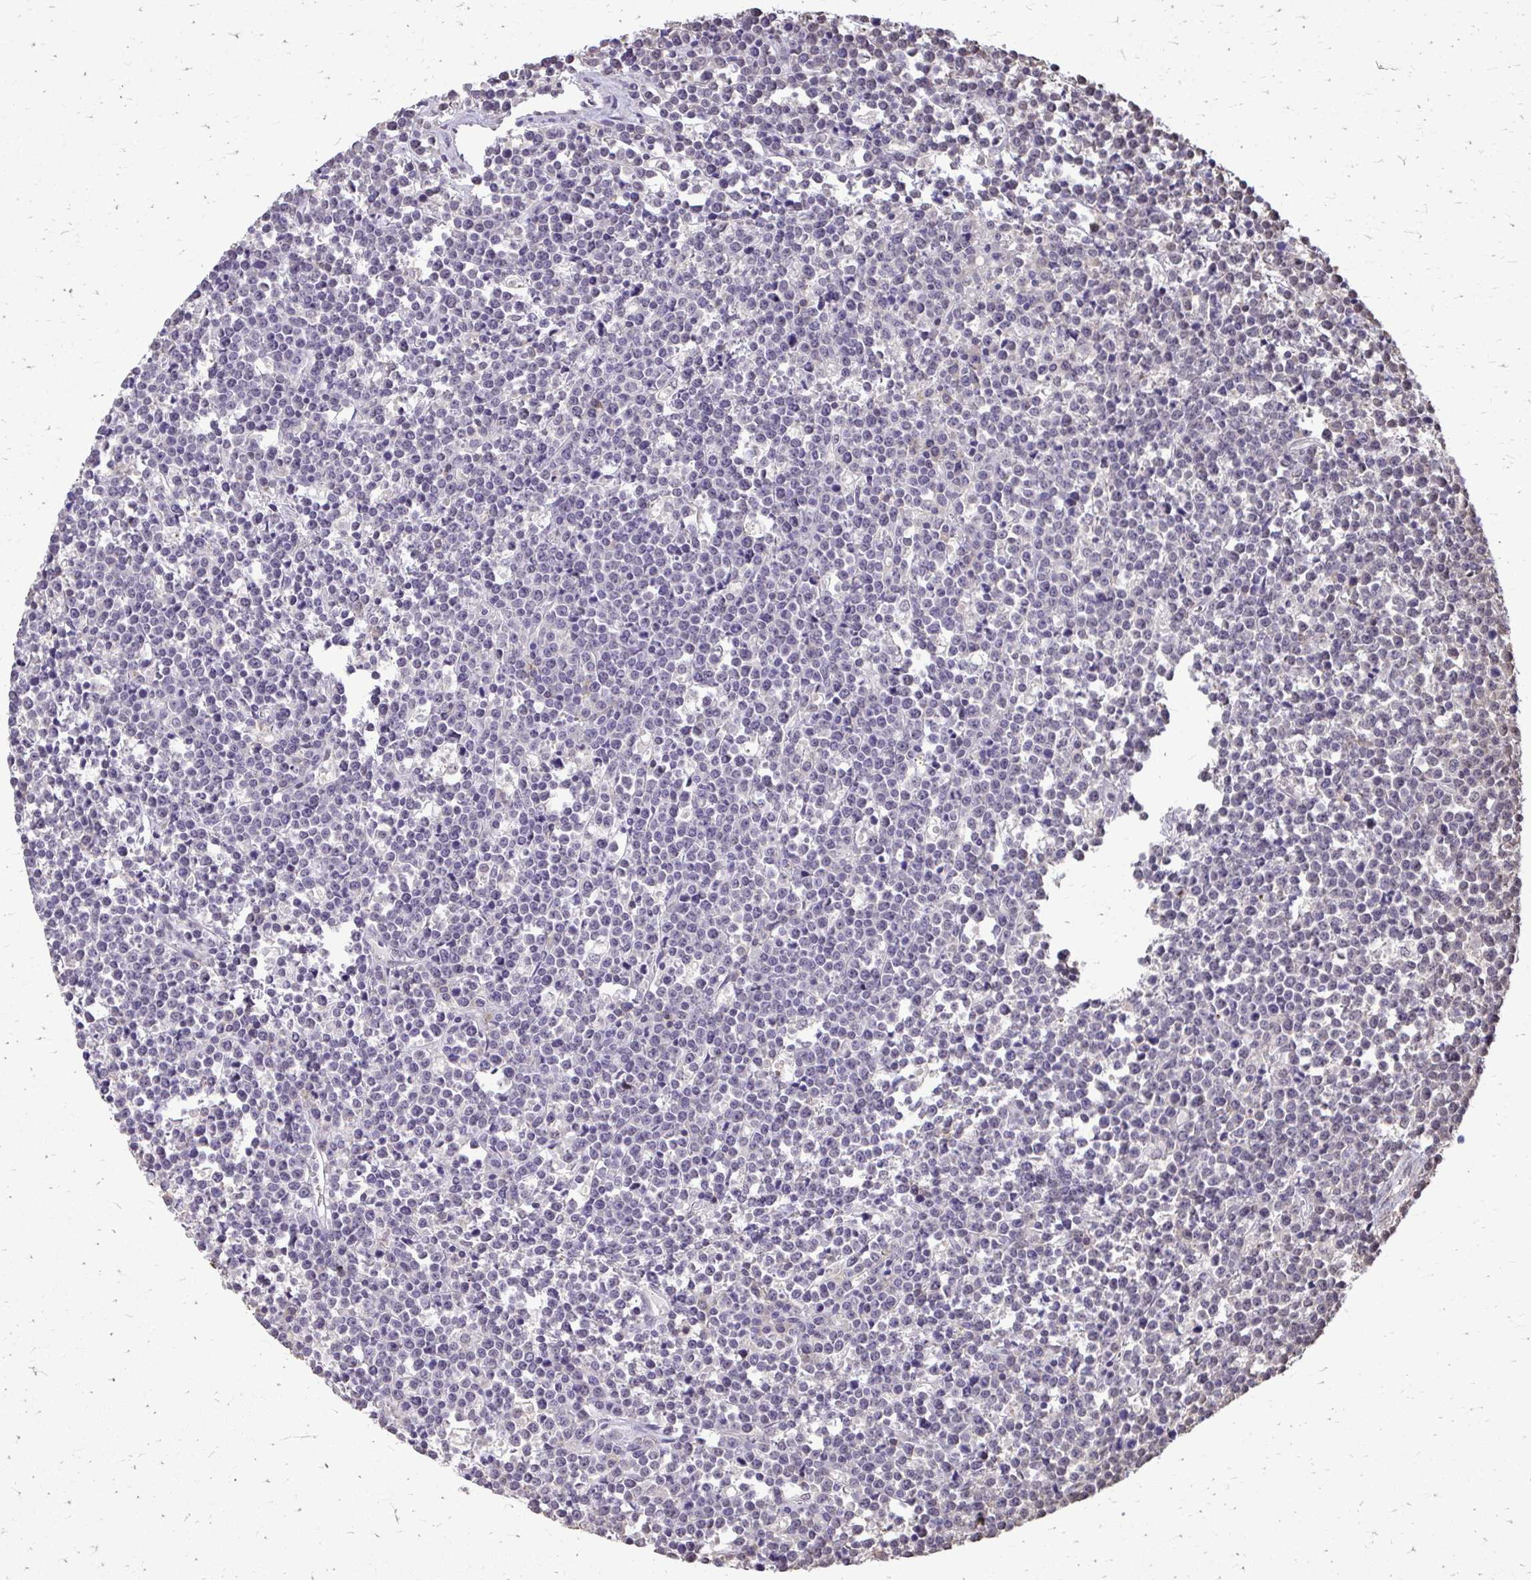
{"staining": {"intensity": "negative", "quantity": "none", "location": "none"}, "tissue": "lymphoma", "cell_type": "Tumor cells", "image_type": "cancer", "snomed": [{"axis": "morphology", "description": "Malignant lymphoma, non-Hodgkin's type, High grade"}, {"axis": "topography", "description": "Ovary"}], "caption": "Histopathology image shows no protein staining in tumor cells of lymphoma tissue. (DAB (3,3'-diaminobenzidine) IHC visualized using brightfield microscopy, high magnification).", "gene": "AKAP5", "patient": {"sex": "female", "age": 56}}